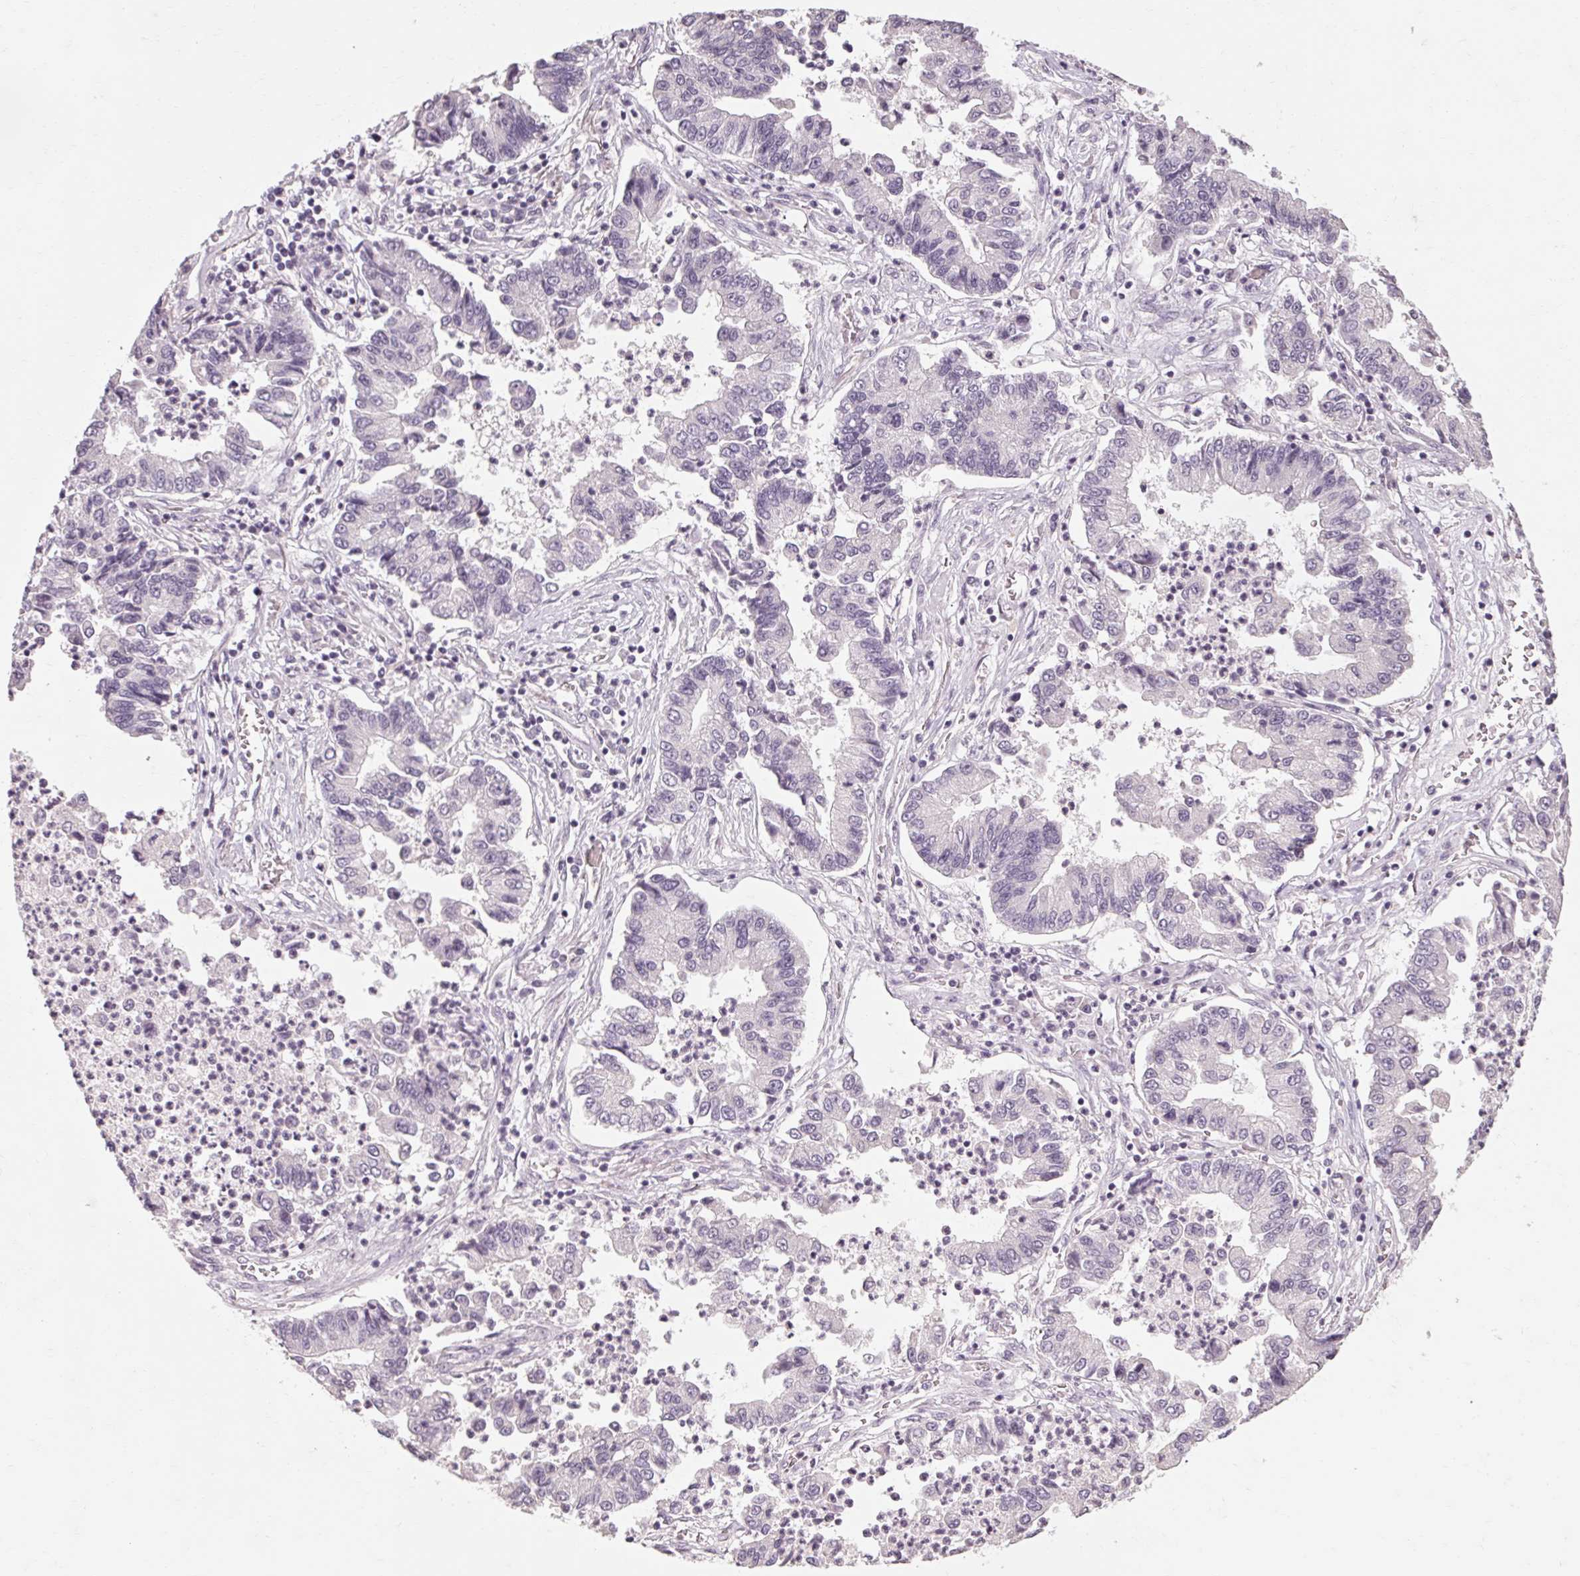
{"staining": {"intensity": "negative", "quantity": "none", "location": "none"}, "tissue": "lung cancer", "cell_type": "Tumor cells", "image_type": "cancer", "snomed": [{"axis": "morphology", "description": "Adenocarcinoma, NOS"}, {"axis": "topography", "description": "Lung"}], "caption": "The photomicrograph displays no significant positivity in tumor cells of lung cancer (adenocarcinoma). Brightfield microscopy of IHC stained with DAB (3,3'-diaminobenzidine) (brown) and hematoxylin (blue), captured at high magnification.", "gene": "POMC", "patient": {"sex": "female", "age": 57}}